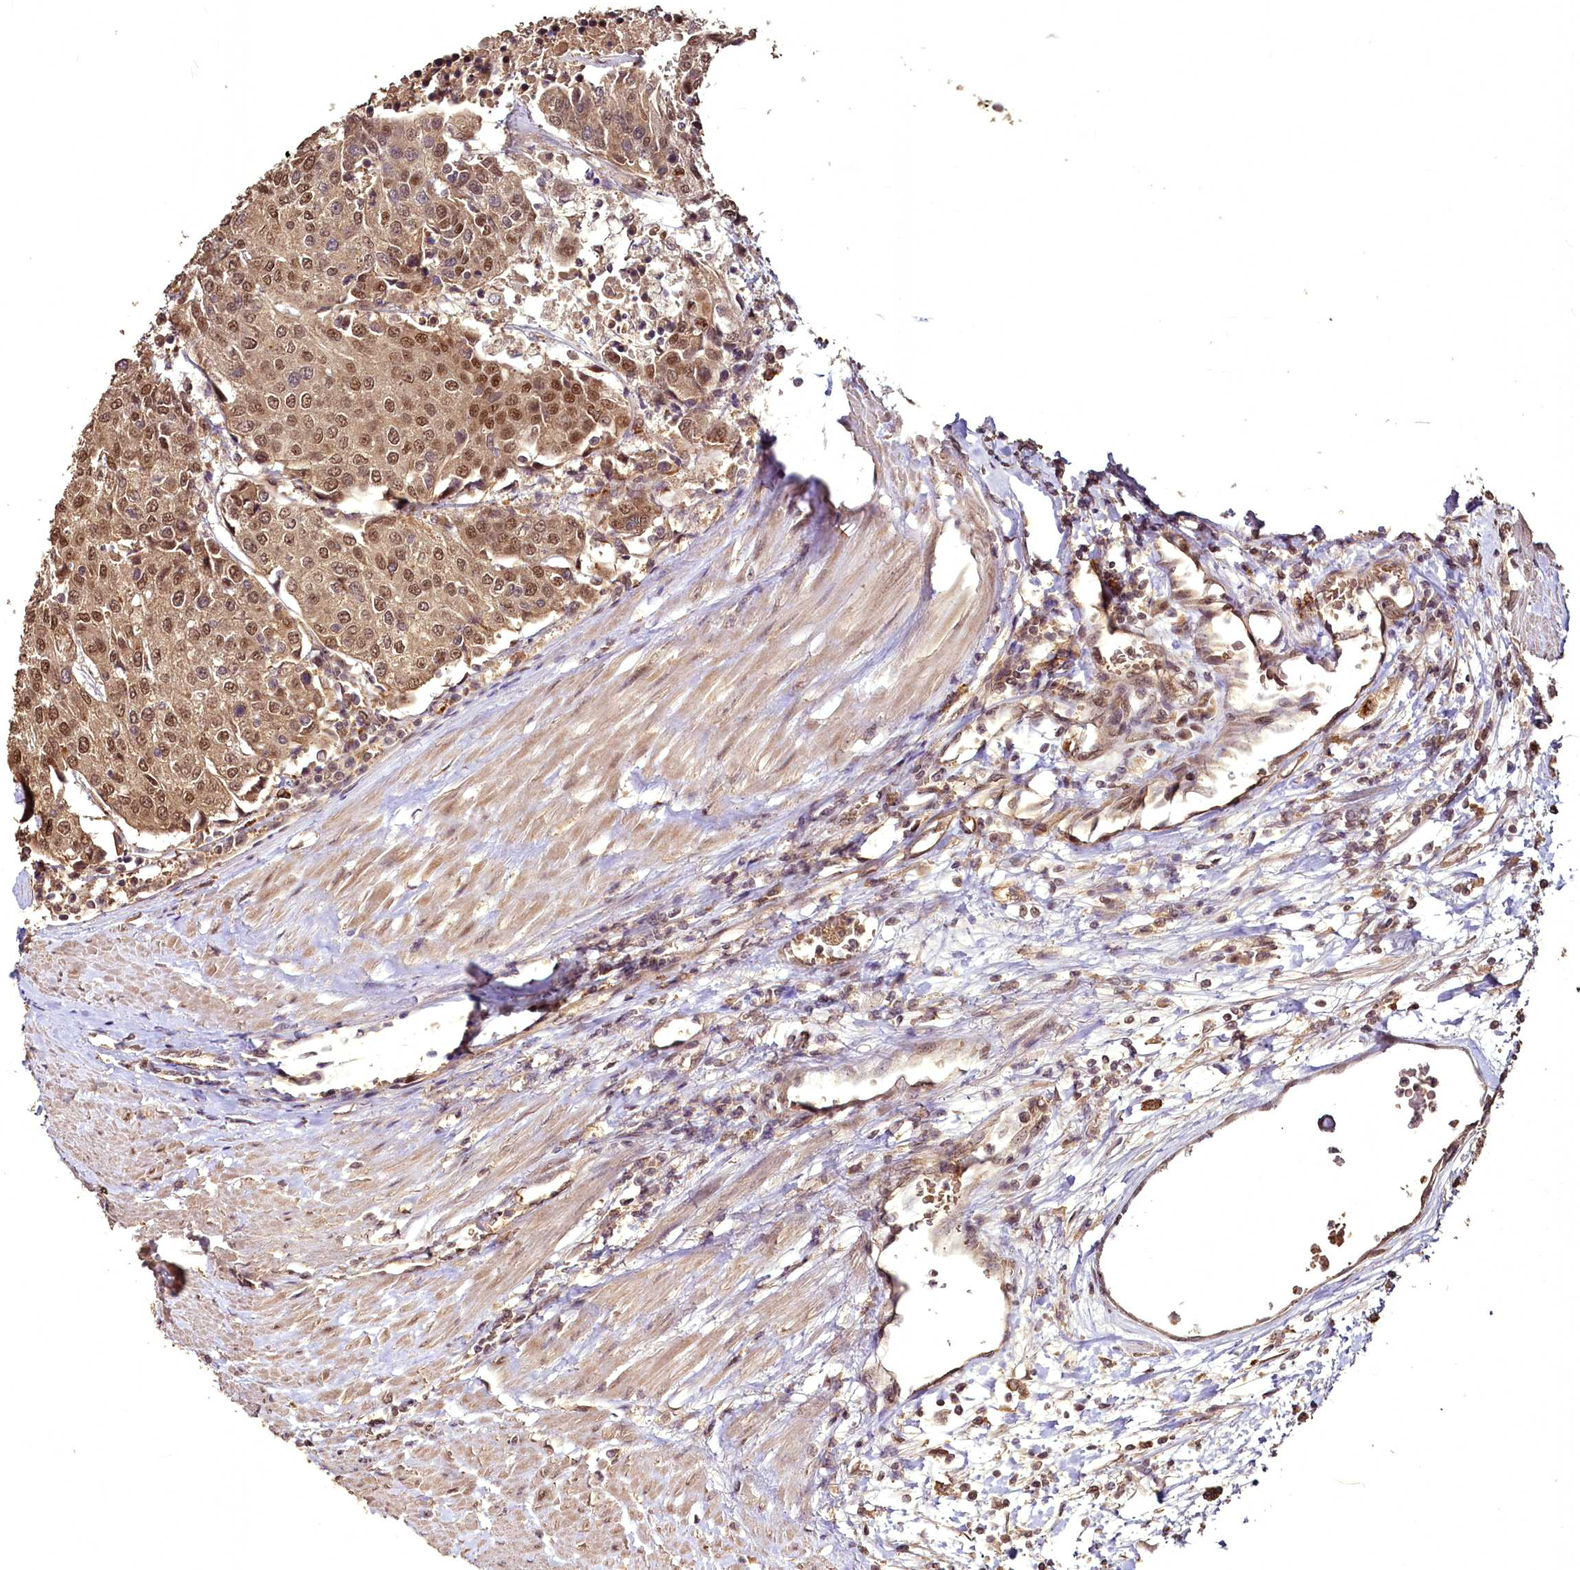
{"staining": {"intensity": "moderate", "quantity": ">75%", "location": "cytoplasmic/membranous,nuclear"}, "tissue": "urothelial cancer", "cell_type": "Tumor cells", "image_type": "cancer", "snomed": [{"axis": "morphology", "description": "Urothelial carcinoma, High grade"}, {"axis": "topography", "description": "Urinary bladder"}], "caption": "Urothelial cancer stained for a protein (brown) demonstrates moderate cytoplasmic/membranous and nuclear positive positivity in approximately >75% of tumor cells.", "gene": "VPS51", "patient": {"sex": "female", "age": 85}}